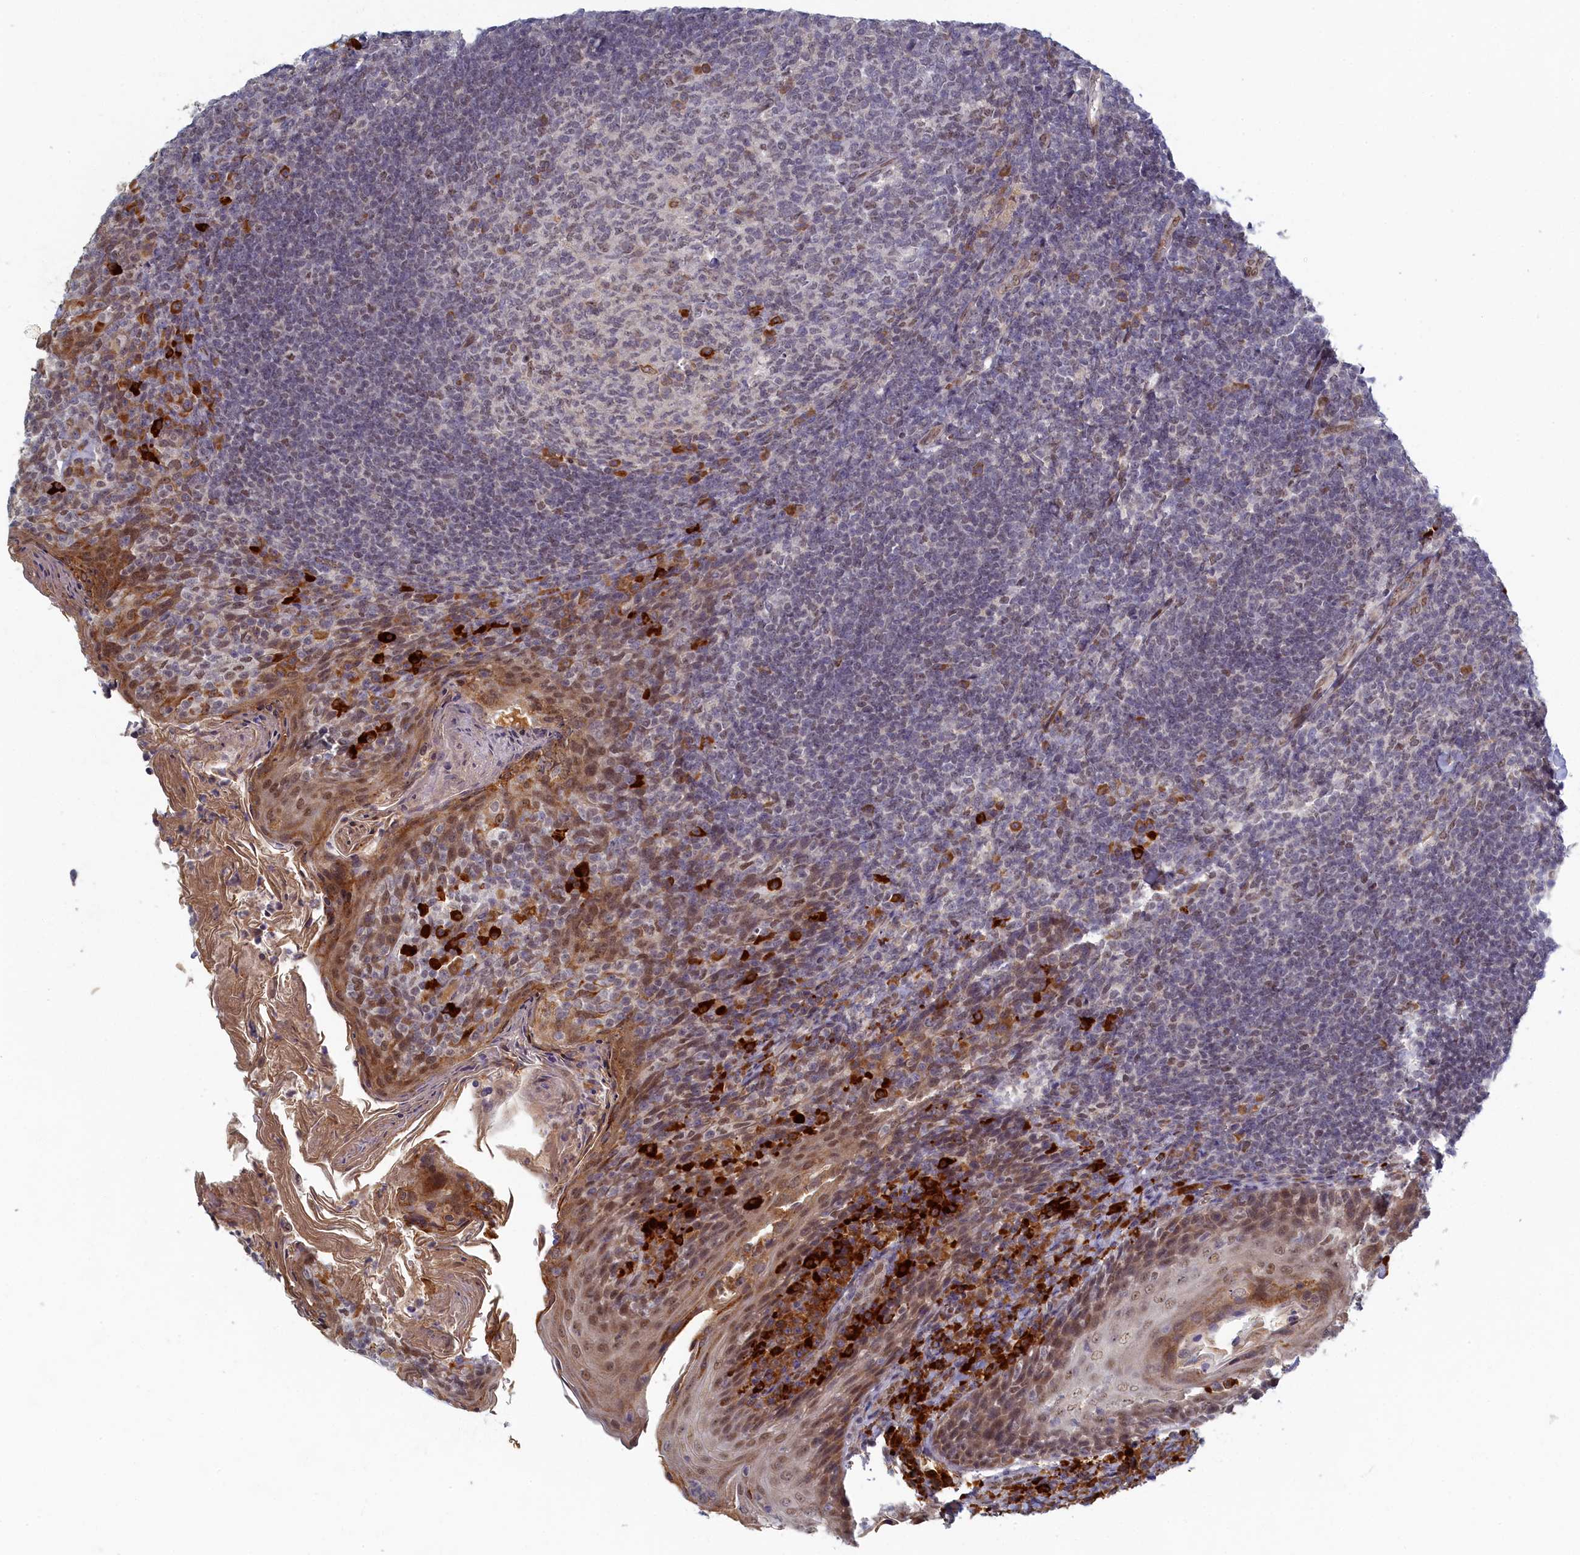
{"staining": {"intensity": "moderate", "quantity": "<25%", "location": "cytoplasmic/membranous,nuclear"}, "tissue": "tonsil", "cell_type": "Germinal center cells", "image_type": "normal", "snomed": [{"axis": "morphology", "description": "Normal tissue, NOS"}, {"axis": "topography", "description": "Tonsil"}], "caption": "Unremarkable tonsil shows moderate cytoplasmic/membranous,nuclear staining in approximately <25% of germinal center cells, visualized by immunohistochemistry. (DAB (3,3'-diaminobenzidine) IHC, brown staining for protein, blue staining for nuclei).", "gene": "DNAJC17", "patient": {"sex": "female", "age": 10}}